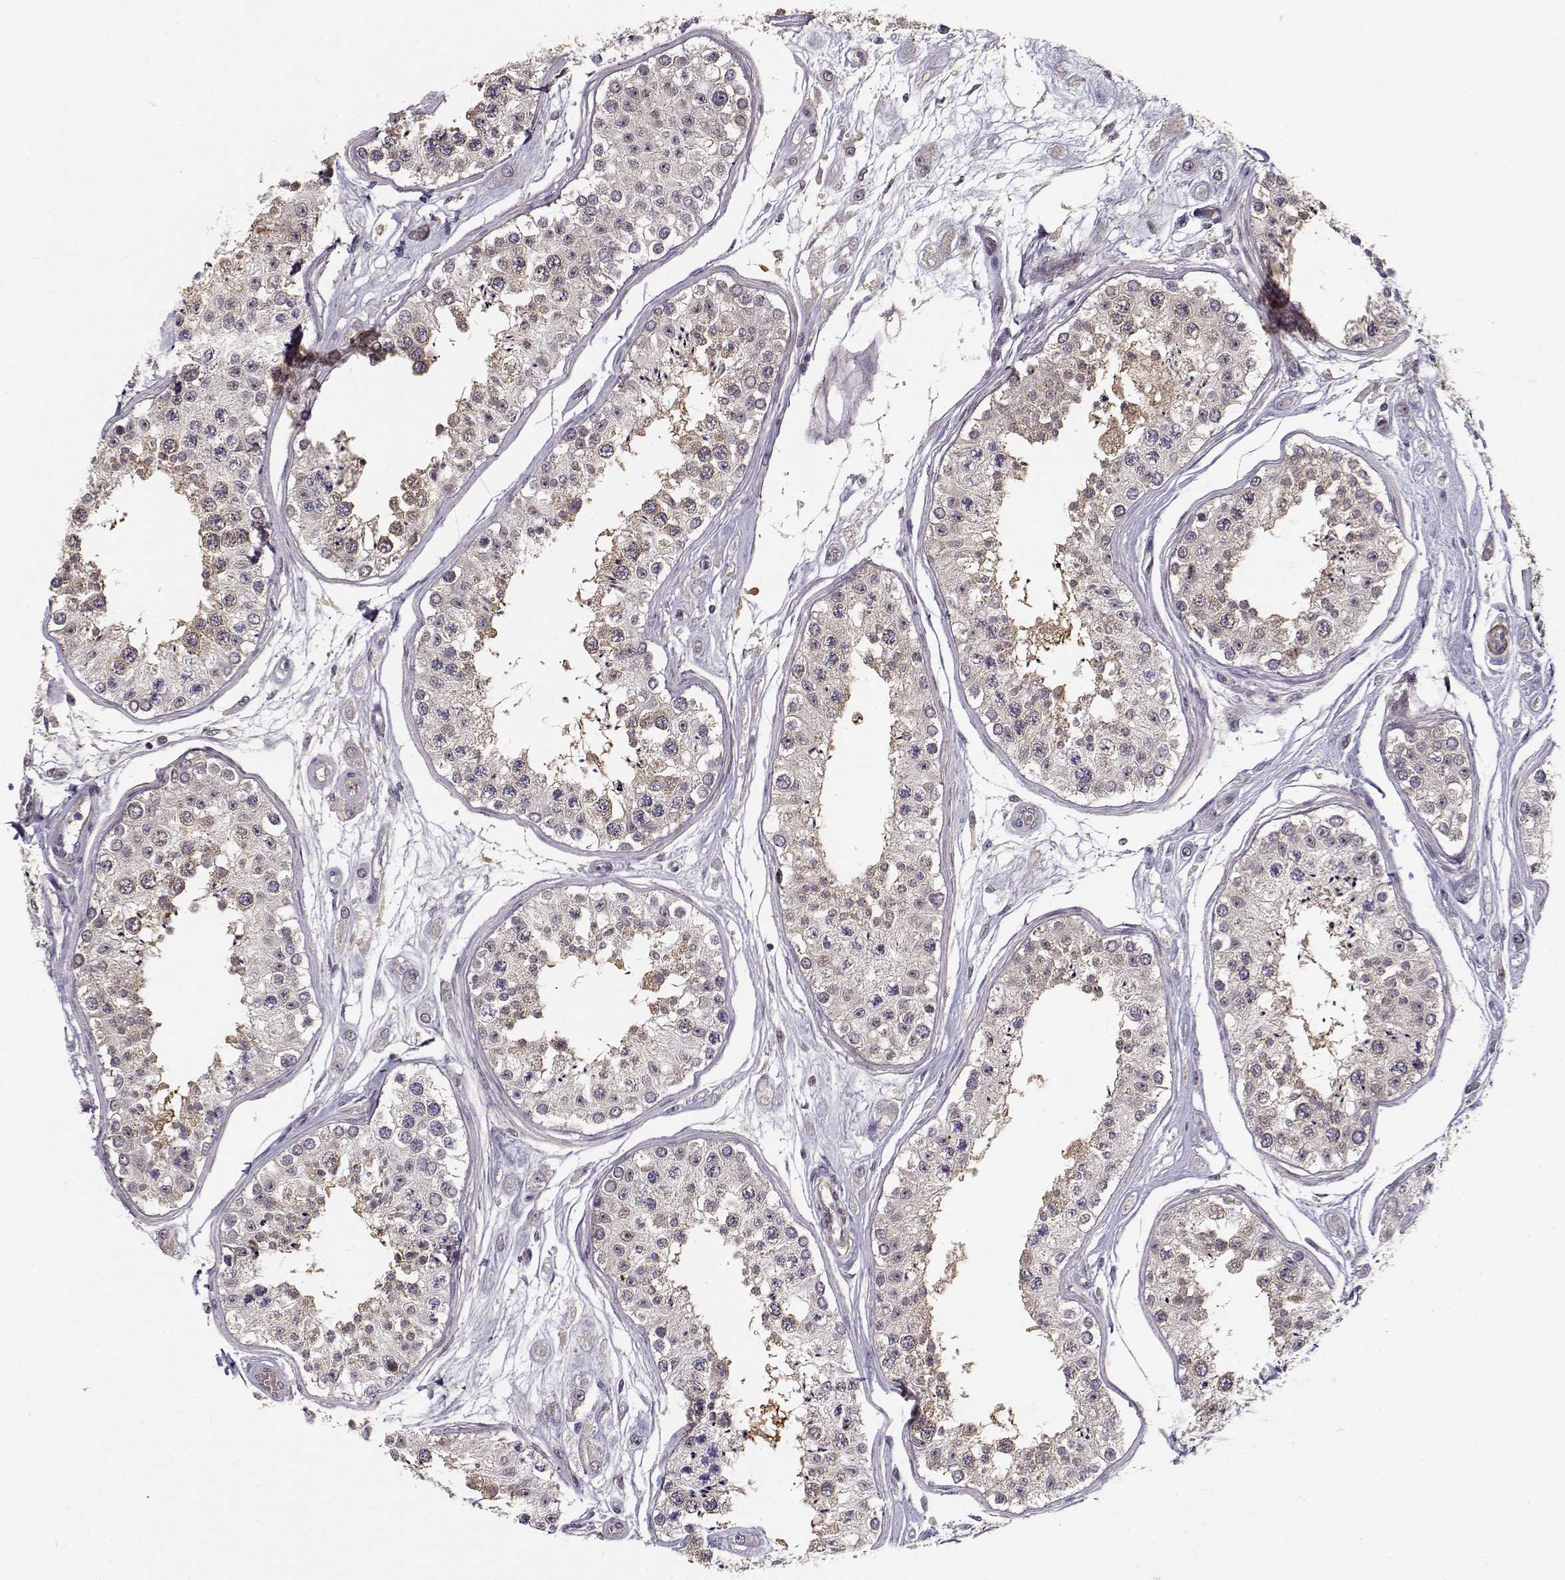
{"staining": {"intensity": "strong", "quantity": "25%-75%", "location": "cytoplasmic/membranous"}, "tissue": "testis", "cell_type": "Cells in seminiferous ducts", "image_type": "normal", "snomed": [{"axis": "morphology", "description": "Normal tissue, NOS"}, {"axis": "topography", "description": "Testis"}], "caption": "A brown stain shows strong cytoplasmic/membranous expression of a protein in cells in seminiferous ducts of benign human testis.", "gene": "RGS9BP", "patient": {"sex": "male", "age": 25}}